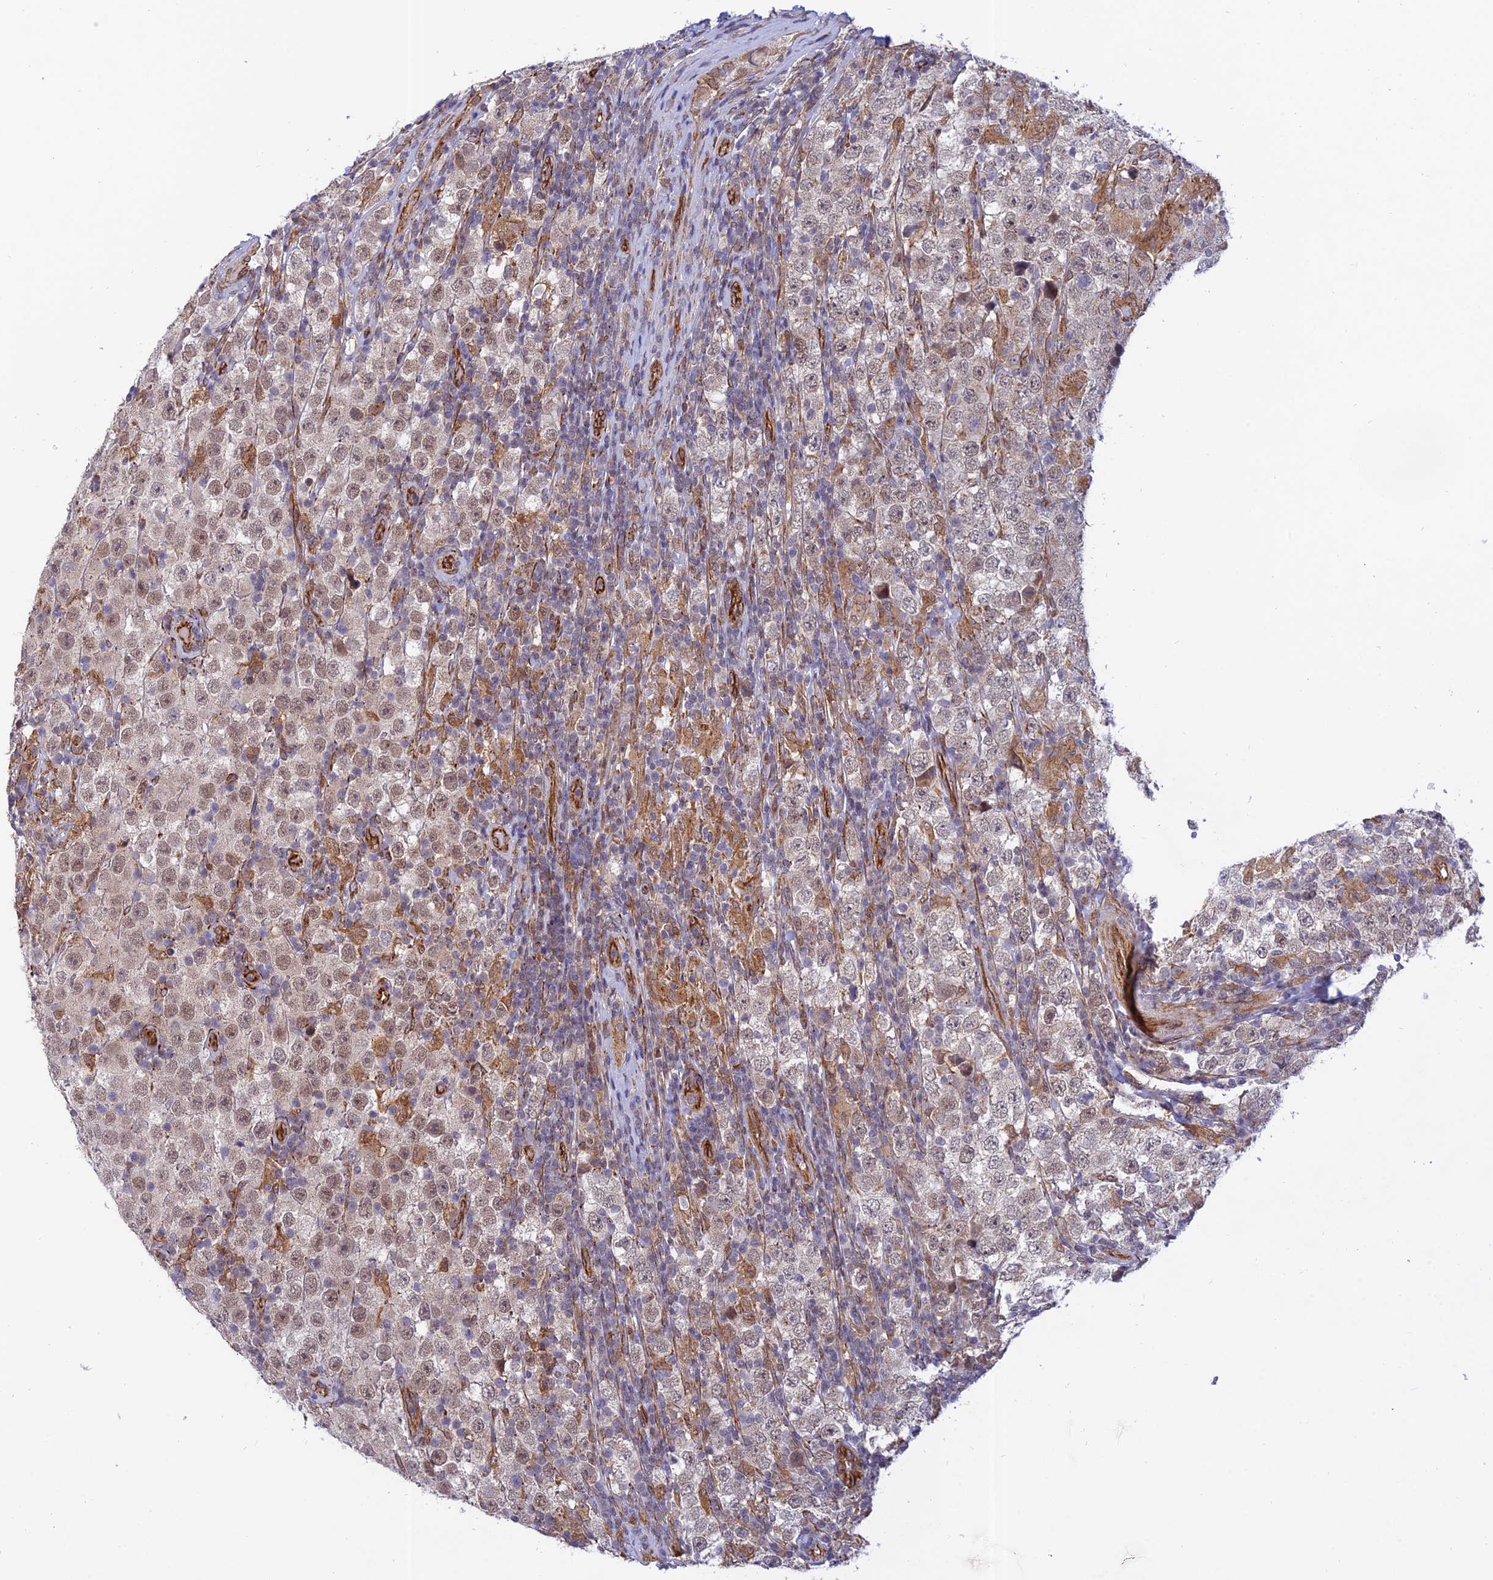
{"staining": {"intensity": "weak", "quantity": "25%-75%", "location": "nuclear"}, "tissue": "testis cancer", "cell_type": "Tumor cells", "image_type": "cancer", "snomed": [{"axis": "morphology", "description": "Normal tissue, NOS"}, {"axis": "morphology", "description": "Urothelial carcinoma, High grade"}, {"axis": "morphology", "description": "Seminoma, NOS"}, {"axis": "morphology", "description": "Carcinoma, Embryonal, NOS"}, {"axis": "topography", "description": "Urinary bladder"}, {"axis": "topography", "description": "Testis"}], "caption": "Protein staining by immunohistochemistry demonstrates weak nuclear staining in approximately 25%-75% of tumor cells in testis cancer.", "gene": "PAGR1", "patient": {"sex": "male", "age": 41}}